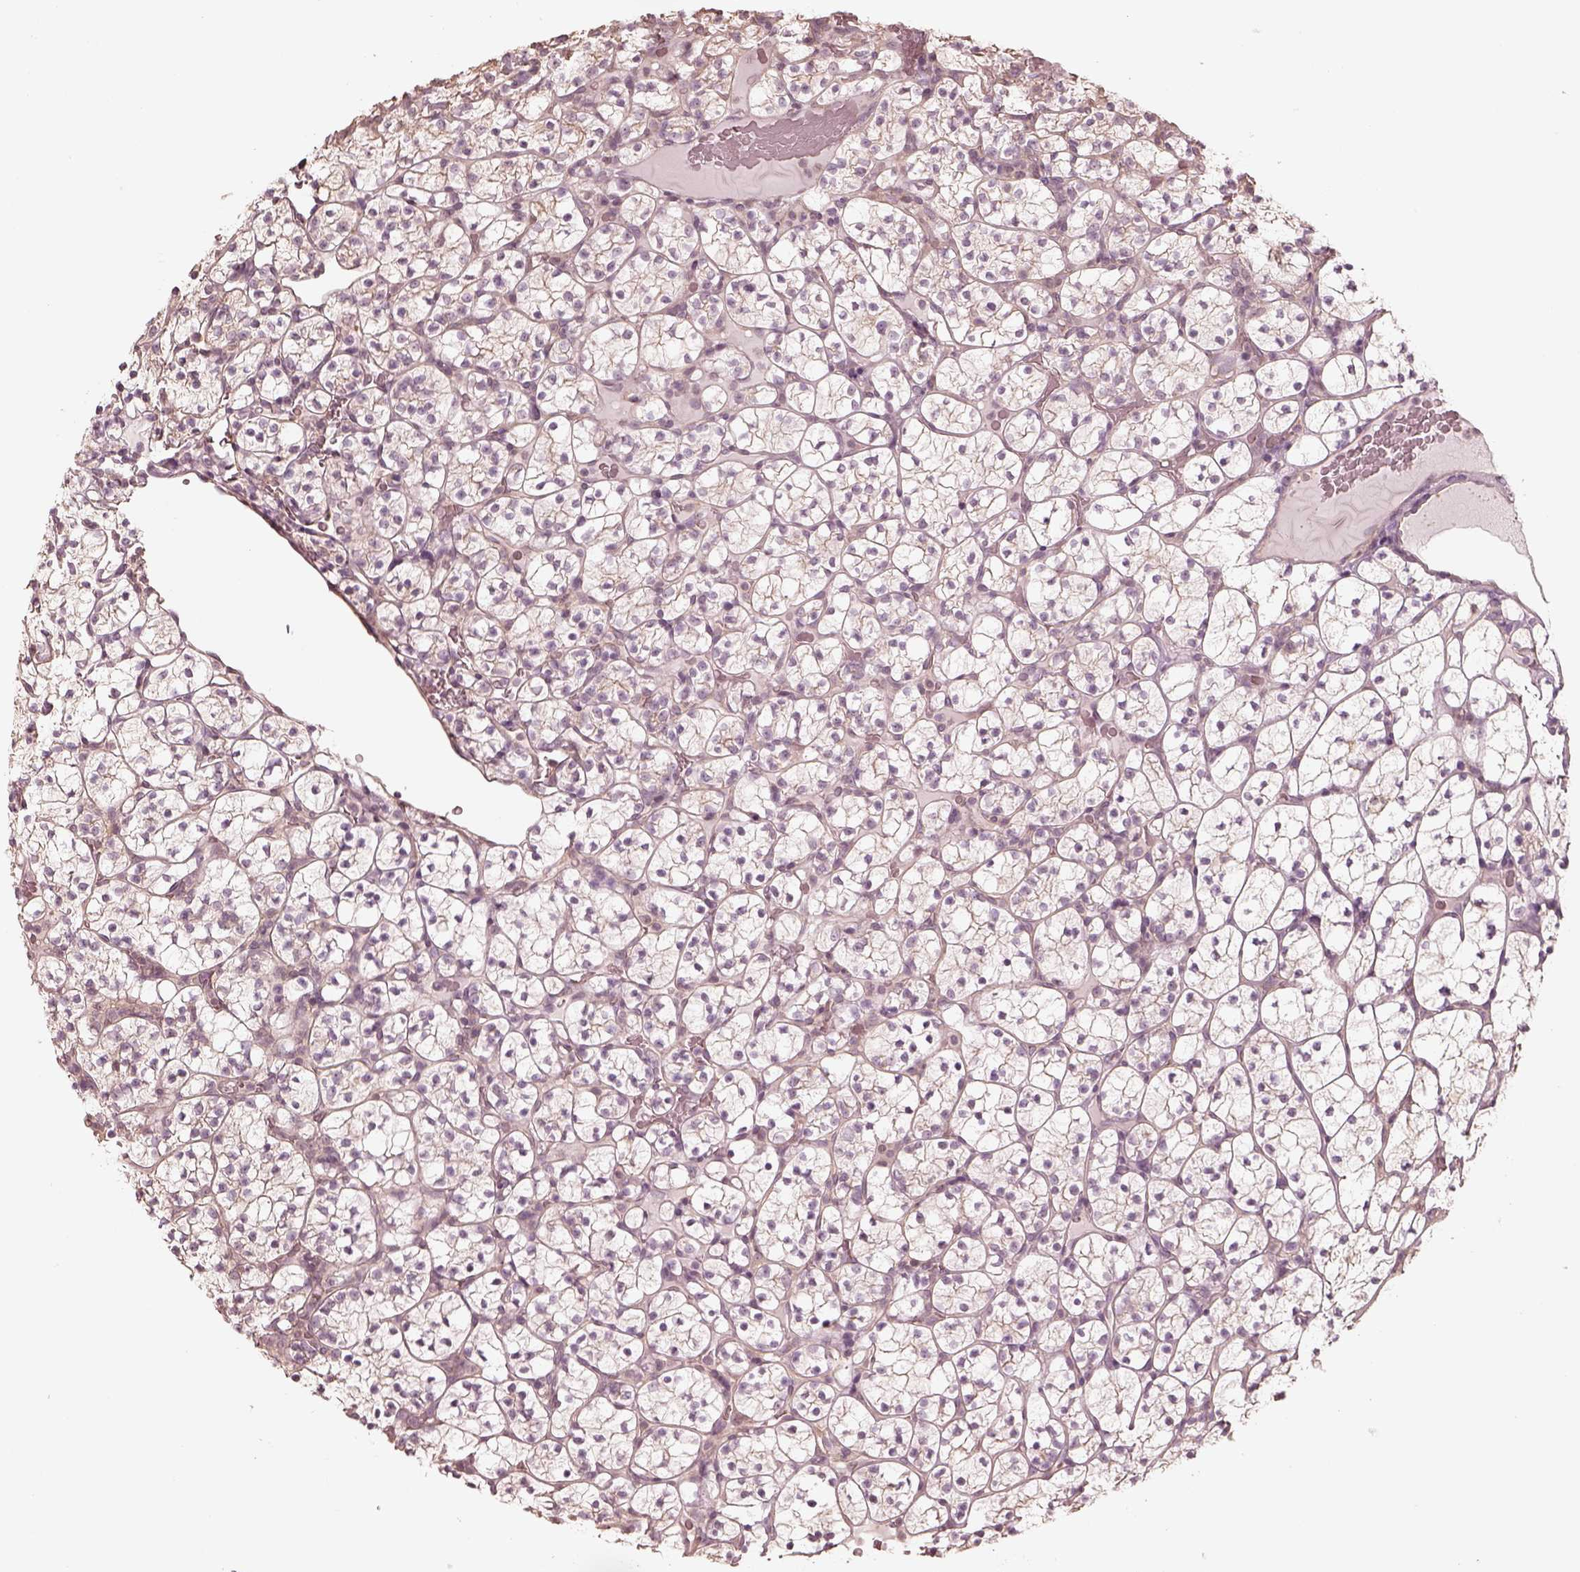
{"staining": {"intensity": "negative", "quantity": "none", "location": "none"}, "tissue": "renal cancer", "cell_type": "Tumor cells", "image_type": "cancer", "snomed": [{"axis": "morphology", "description": "Adenocarcinoma, NOS"}, {"axis": "topography", "description": "Kidney"}], "caption": "Tumor cells show no significant protein staining in renal cancer.", "gene": "KIF5C", "patient": {"sex": "female", "age": 89}}